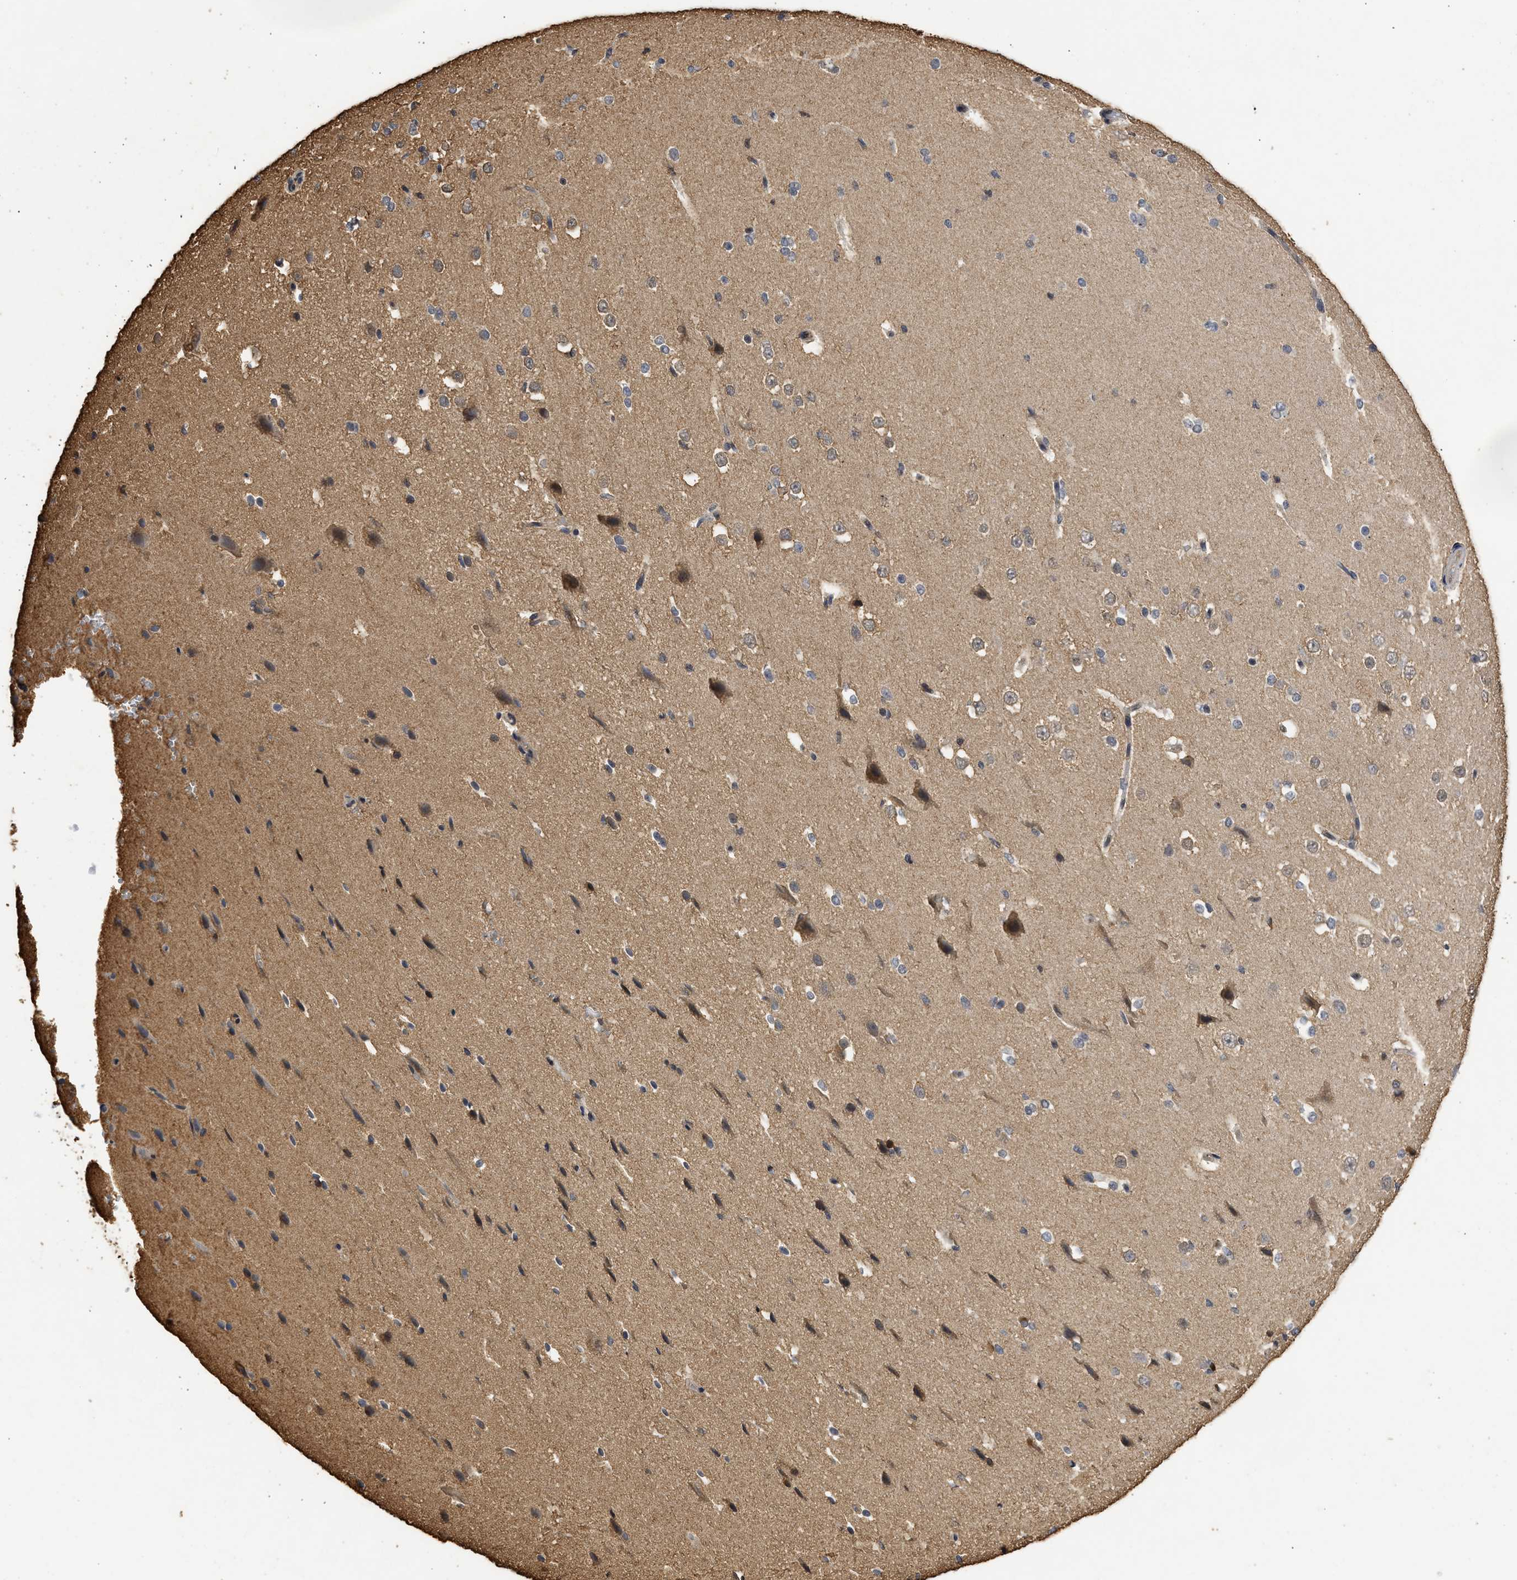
{"staining": {"intensity": "negative", "quantity": "none", "location": "none"}, "tissue": "cerebral cortex", "cell_type": "Endothelial cells", "image_type": "normal", "snomed": [{"axis": "morphology", "description": "Normal tissue, NOS"}, {"axis": "morphology", "description": "Developmental malformation"}, {"axis": "topography", "description": "Cerebral cortex"}], "caption": "Immunohistochemistry of unremarkable cerebral cortex shows no expression in endothelial cells.", "gene": "ENSG00000142539", "patient": {"sex": "female", "age": 30}}